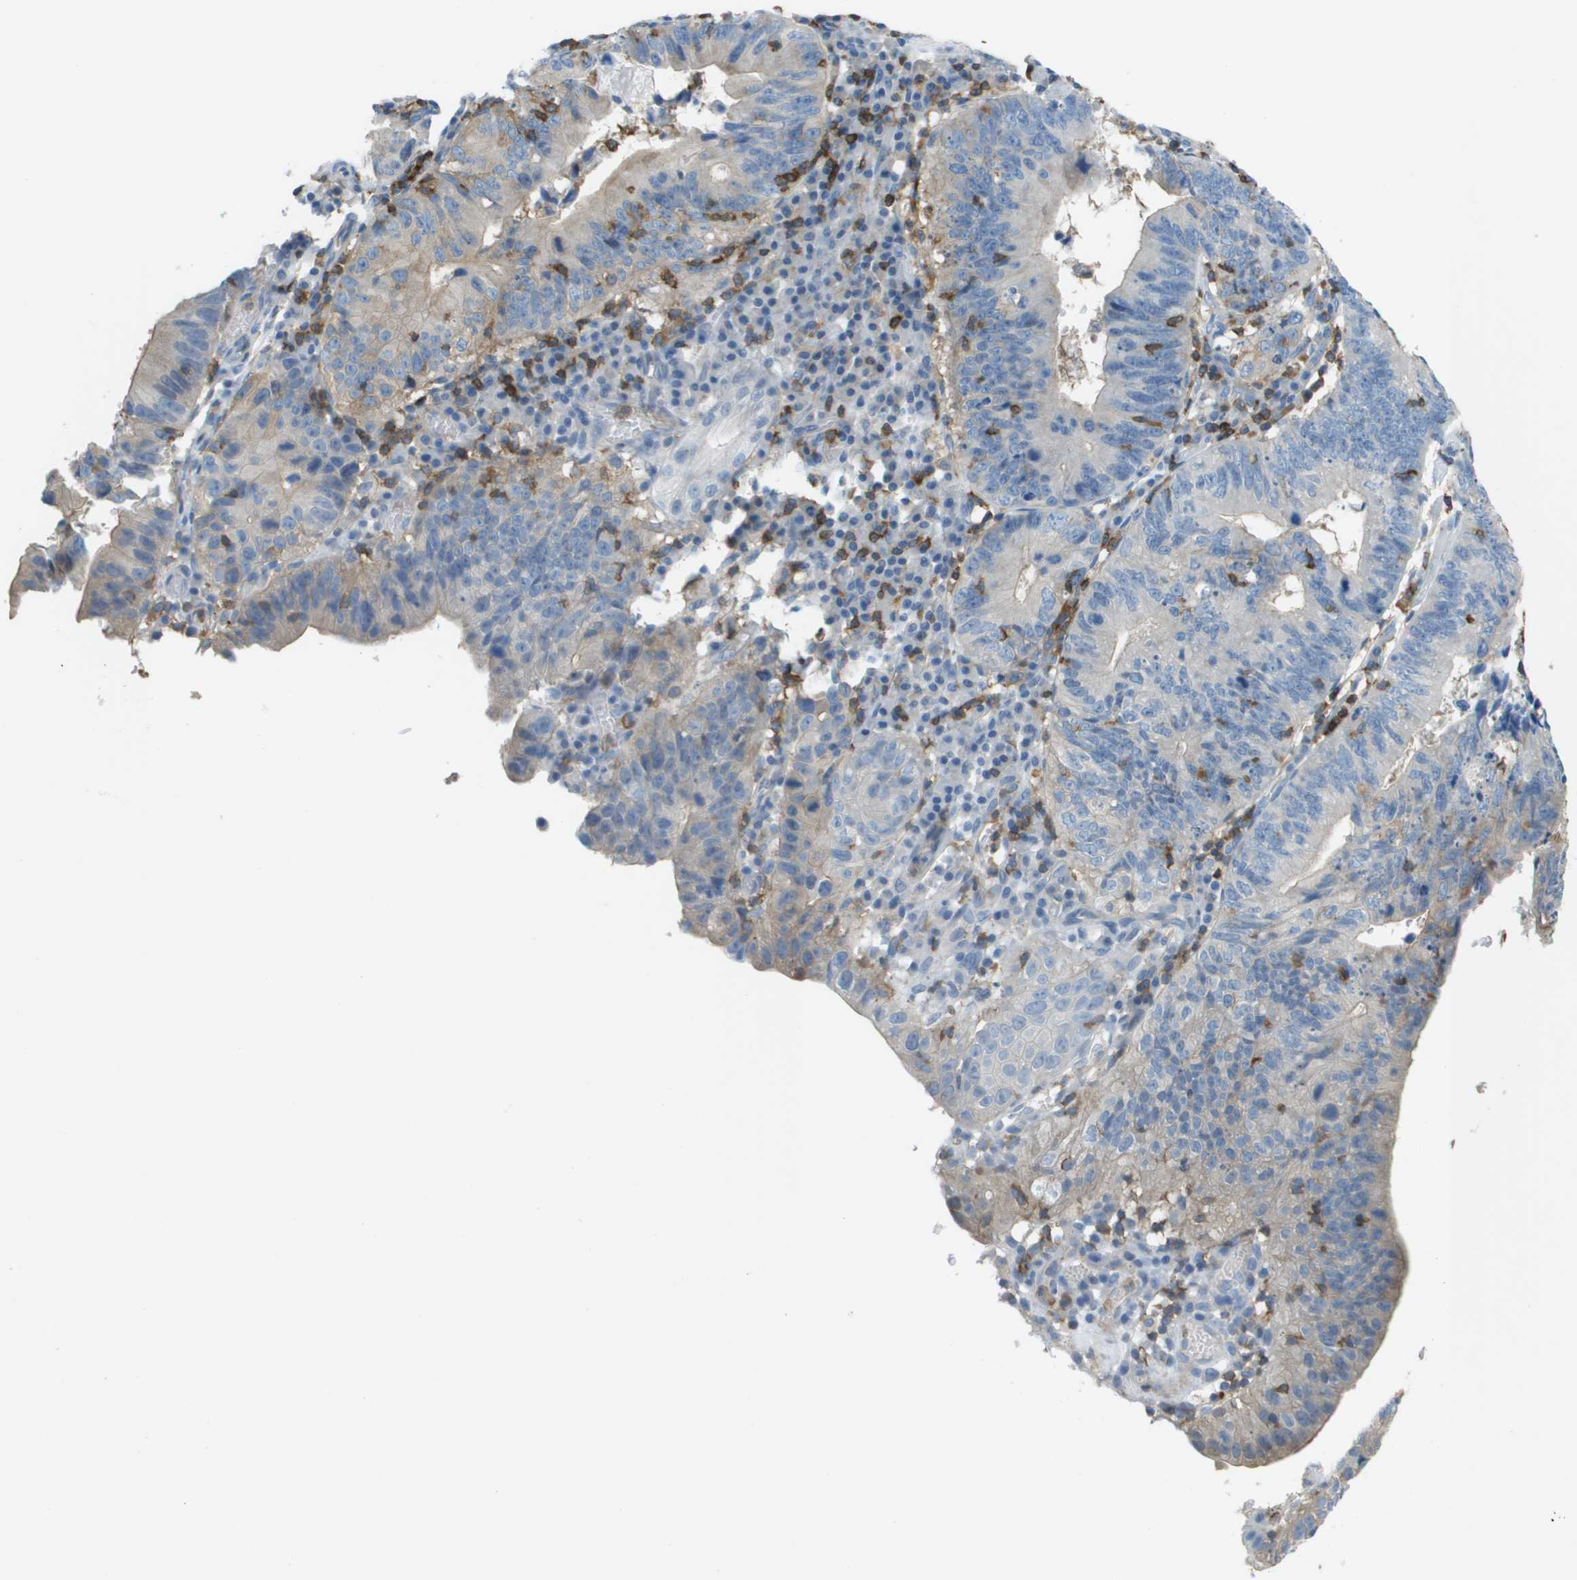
{"staining": {"intensity": "weak", "quantity": "<25%", "location": "cytoplasmic/membranous"}, "tissue": "stomach cancer", "cell_type": "Tumor cells", "image_type": "cancer", "snomed": [{"axis": "morphology", "description": "Adenocarcinoma, NOS"}, {"axis": "topography", "description": "Stomach"}], "caption": "Immunohistochemical staining of adenocarcinoma (stomach) displays no significant staining in tumor cells. (Immunohistochemistry (ihc), brightfield microscopy, high magnification).", "gene": "APBB1IP", "patient": {"sex": "male", "age": 59}}